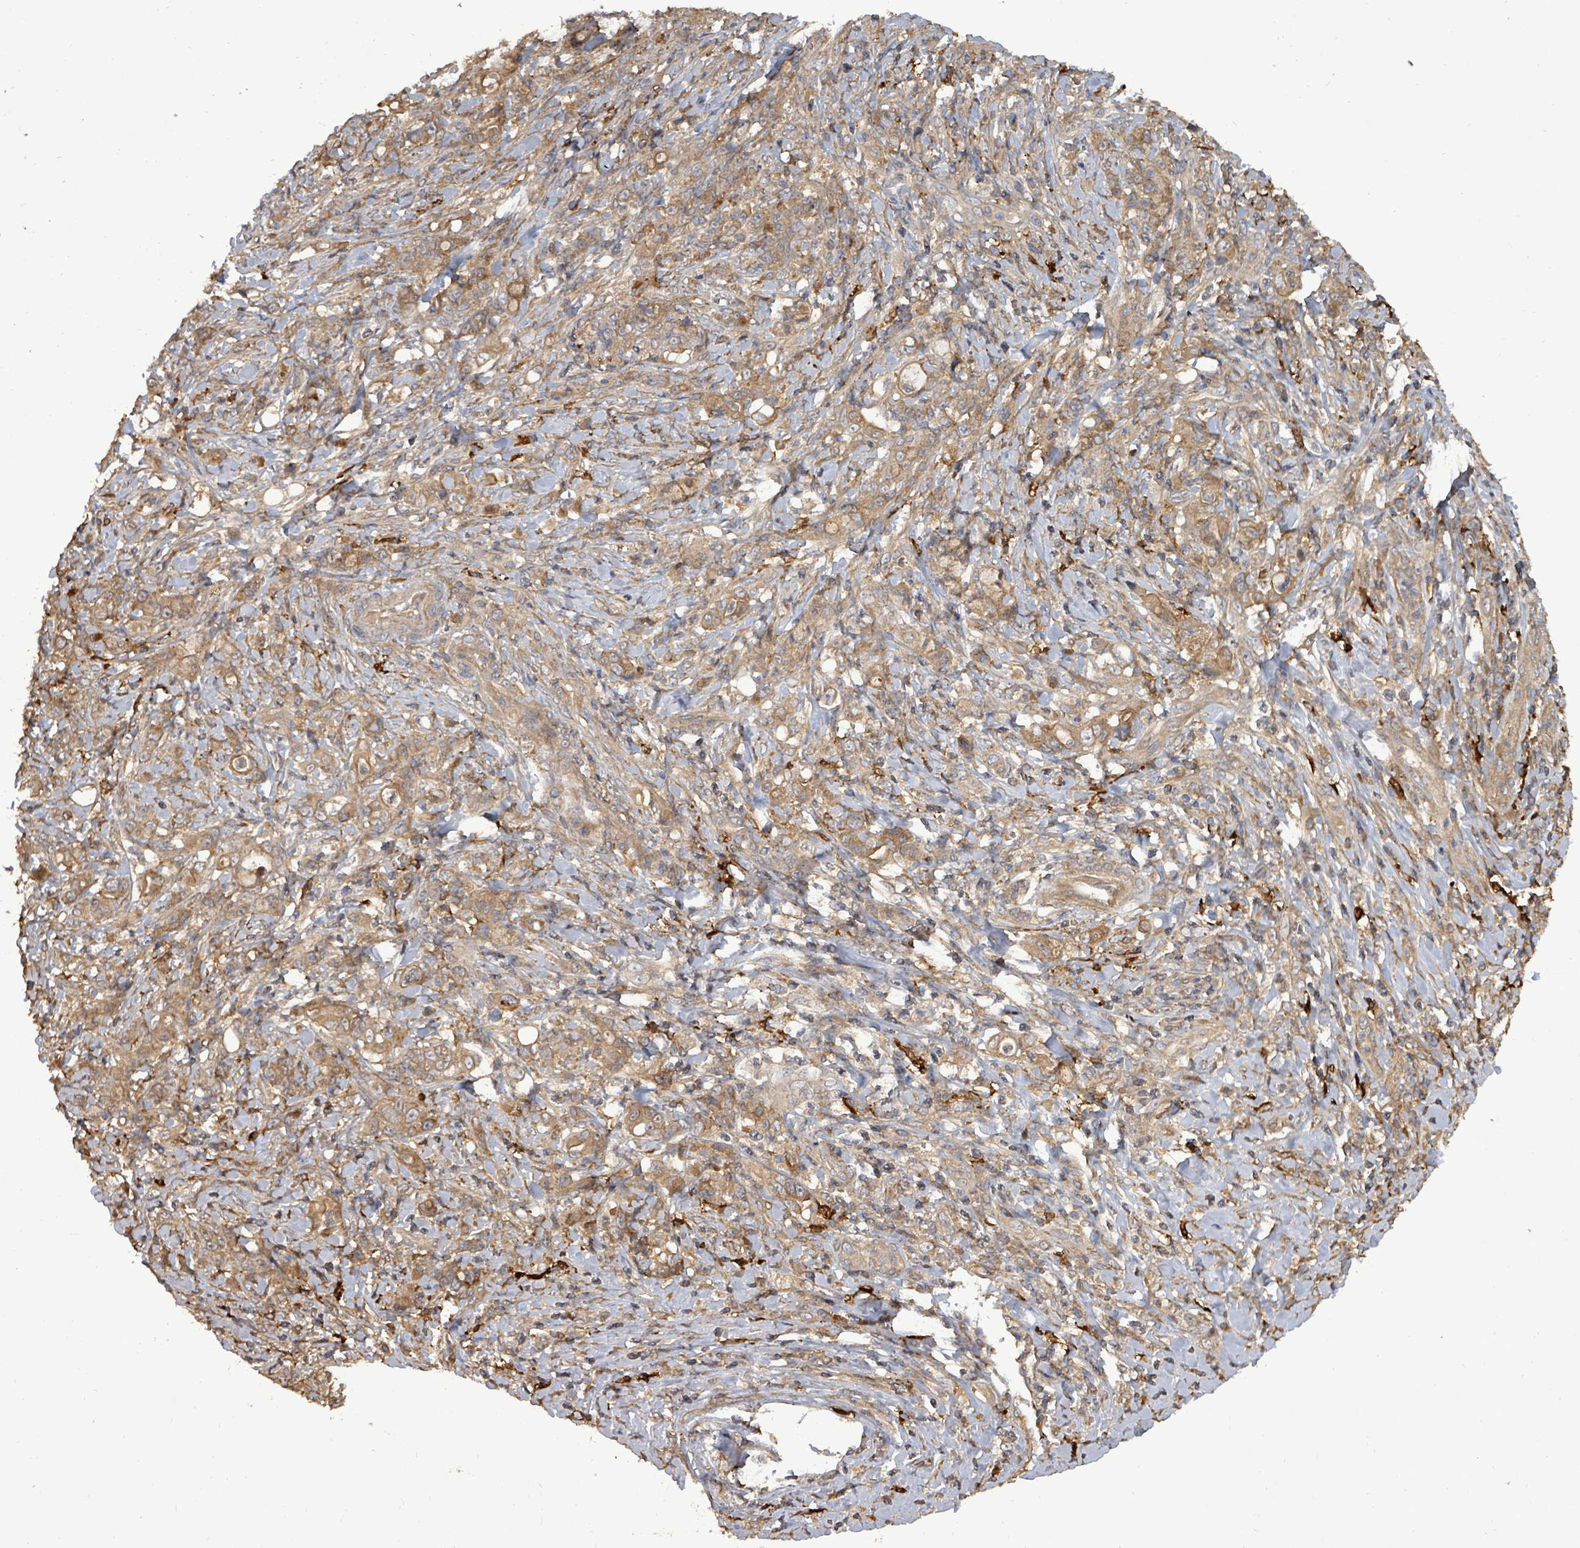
{"staining": {"intensity": "moderate", "quantity": ">75%", "location": "cytoplasmic/membranous"}, "tissue": "stomach cancer", "cell_type": "Tumor cells", "image_type": "cancer", "snomed": [{"axis": "morphology", "description": "Normal tissue, NOS"}, {"axis": "morphology", "description": "Adenocarcinoma, NOS"}, {"axis": "topography", "description": "Stomach"}], "caption": "Stomach cancer was stained to show a protein in brown. There is medium levels of moderate cytoplasmic/membranous expression in about >75% of tumor cells.", "gene": "EIF3C", "patient": {"sex": "female", "age": 79}}